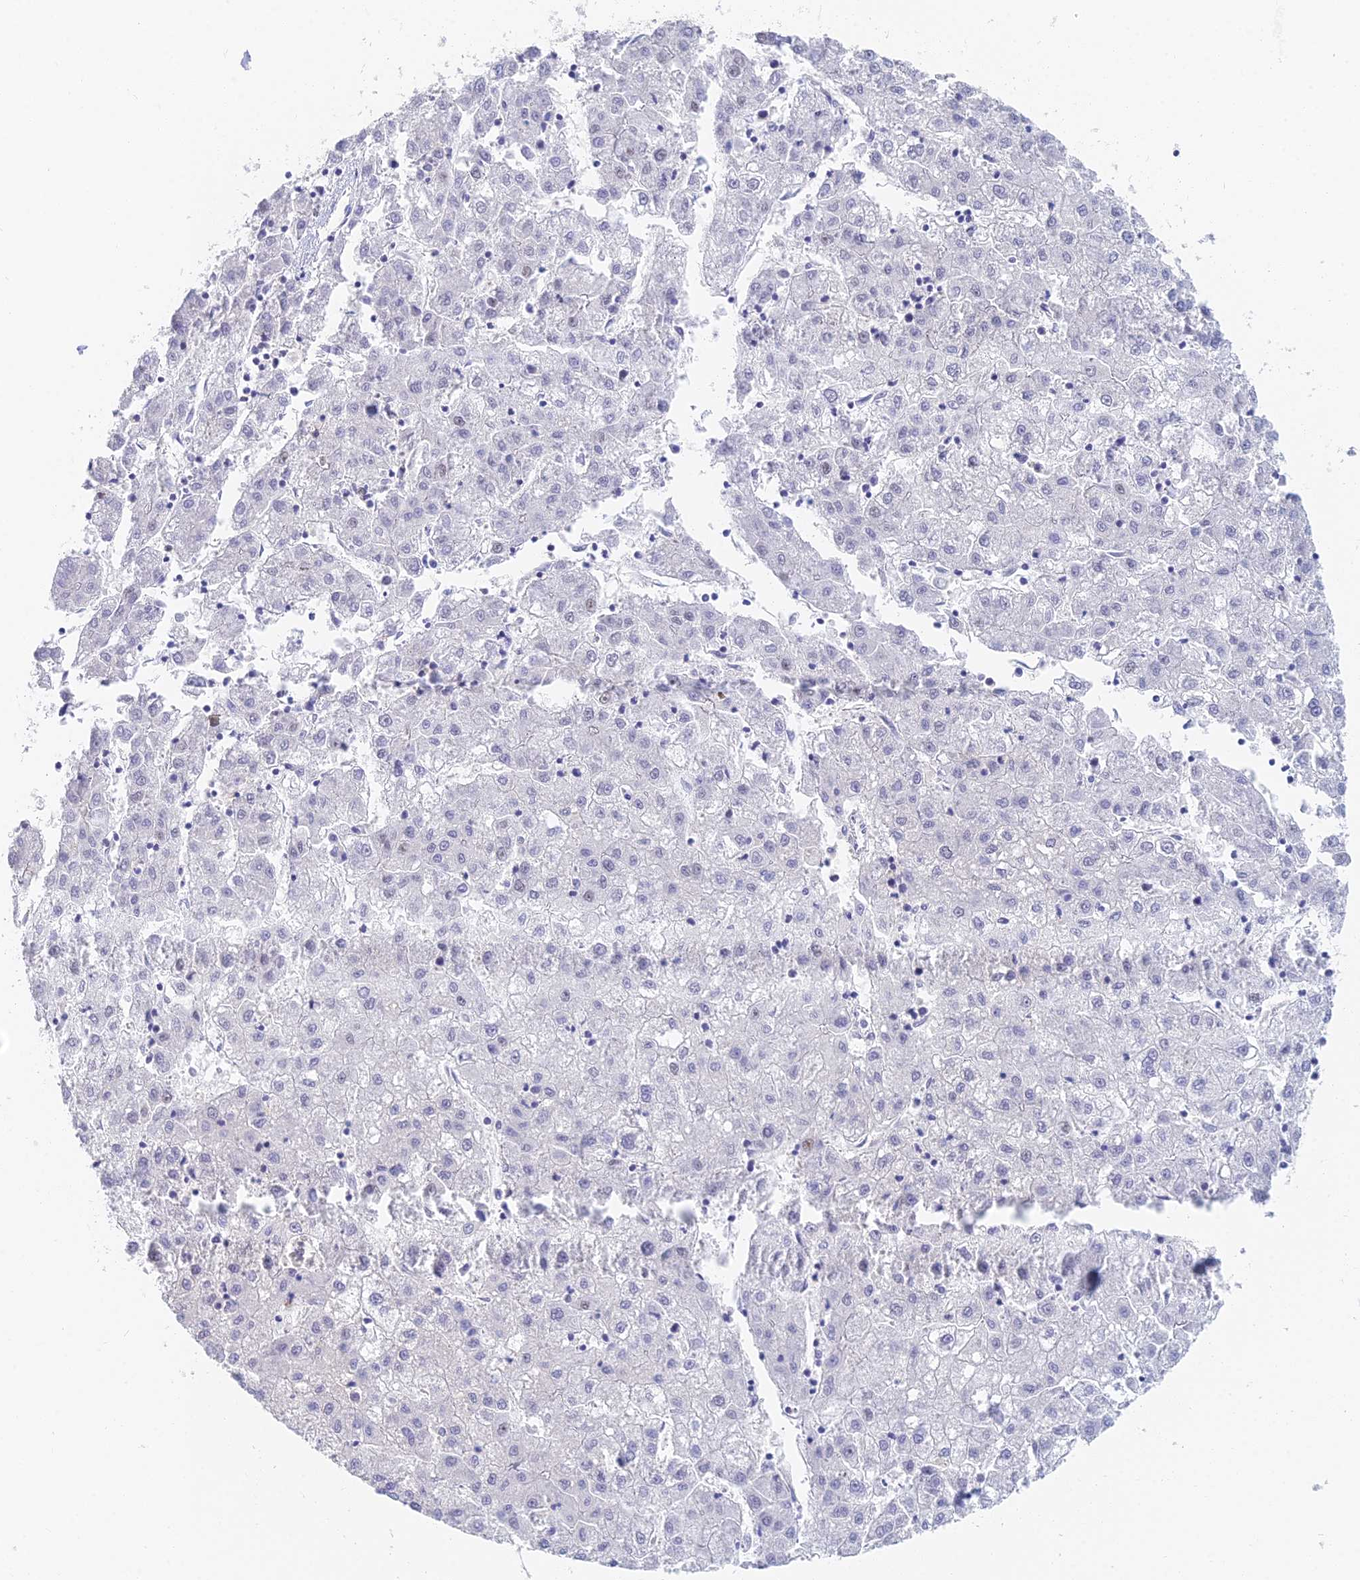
{"staining": {"intensity": "negative", "quantity": "none", "location": "none"}, "tissue": "liver cancer", "cell_type": "Tumor cells", "image_type": "cancer", "snomed": [{"axis": "morphology", "description": "Carcinoma, Hepatocellular, NOS"}, {"axis": "topography", "description": "Liver"}], "caption": "There is no significant staining in tumor cells of liver cancer (hepatocellular carcinoma).", "gene": "MCM2", "patient": {"sex": "male", "age": 72}}